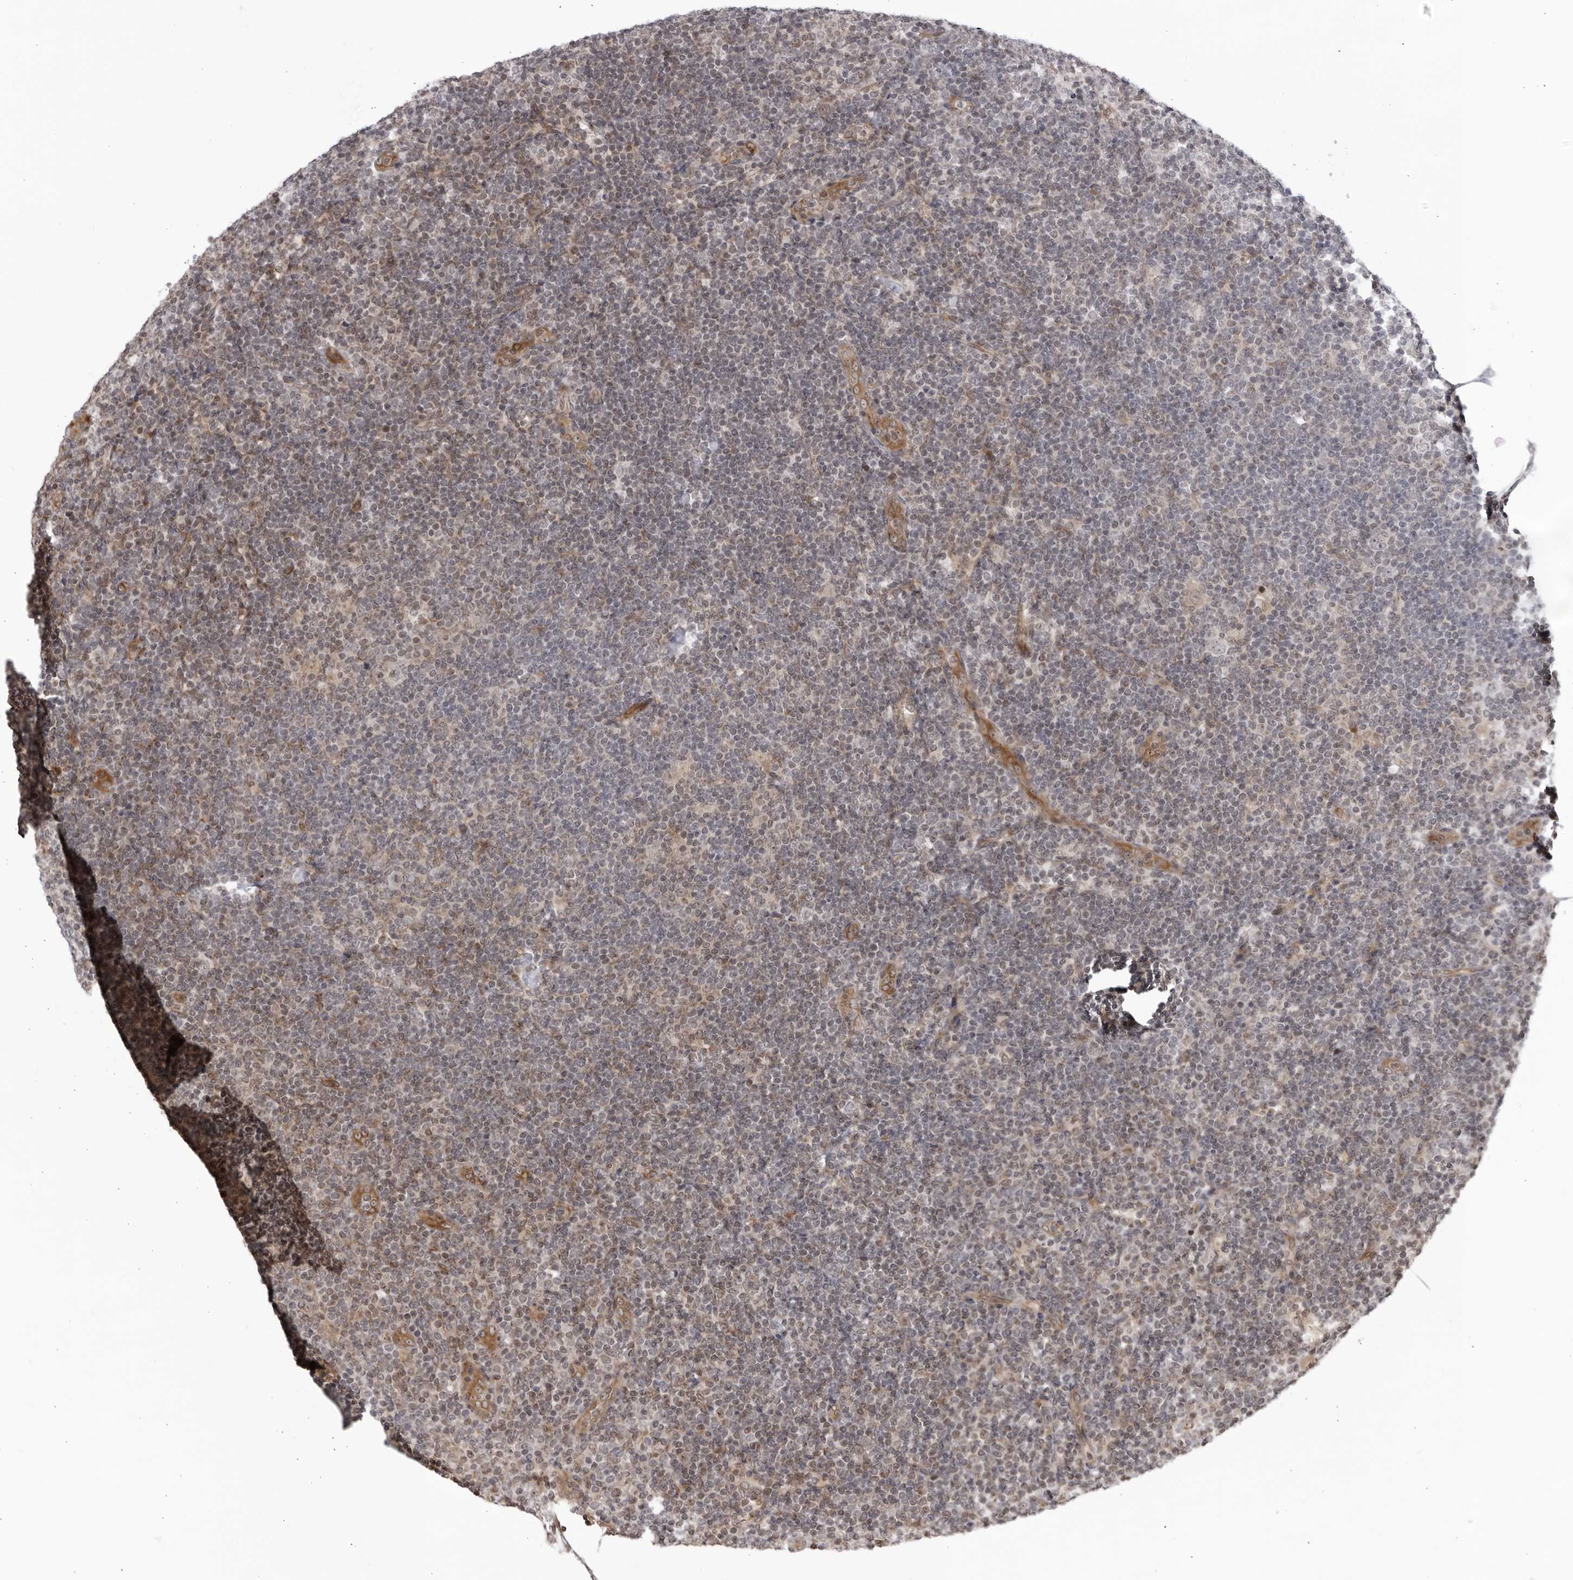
{"staining": {"intensity": "weak", "quantity": "<25%", "location": "cytoplasmic/membranous"}, "tissue": "lymphoma", "cell_type": "Tumor cells", "image_type": "cancer", "snomed": [{"axis": "morphology", "description": "Hodgkin's disease, NOS"}, {"axis": "topography", "description": "Lymph node"}], "caption": "This is an IHC histopathology image of human Hodgkin's disease. There is no expression in tumor cells.", "gene": "CNBD1", "patient": {"sex": "female", "age": 57}}